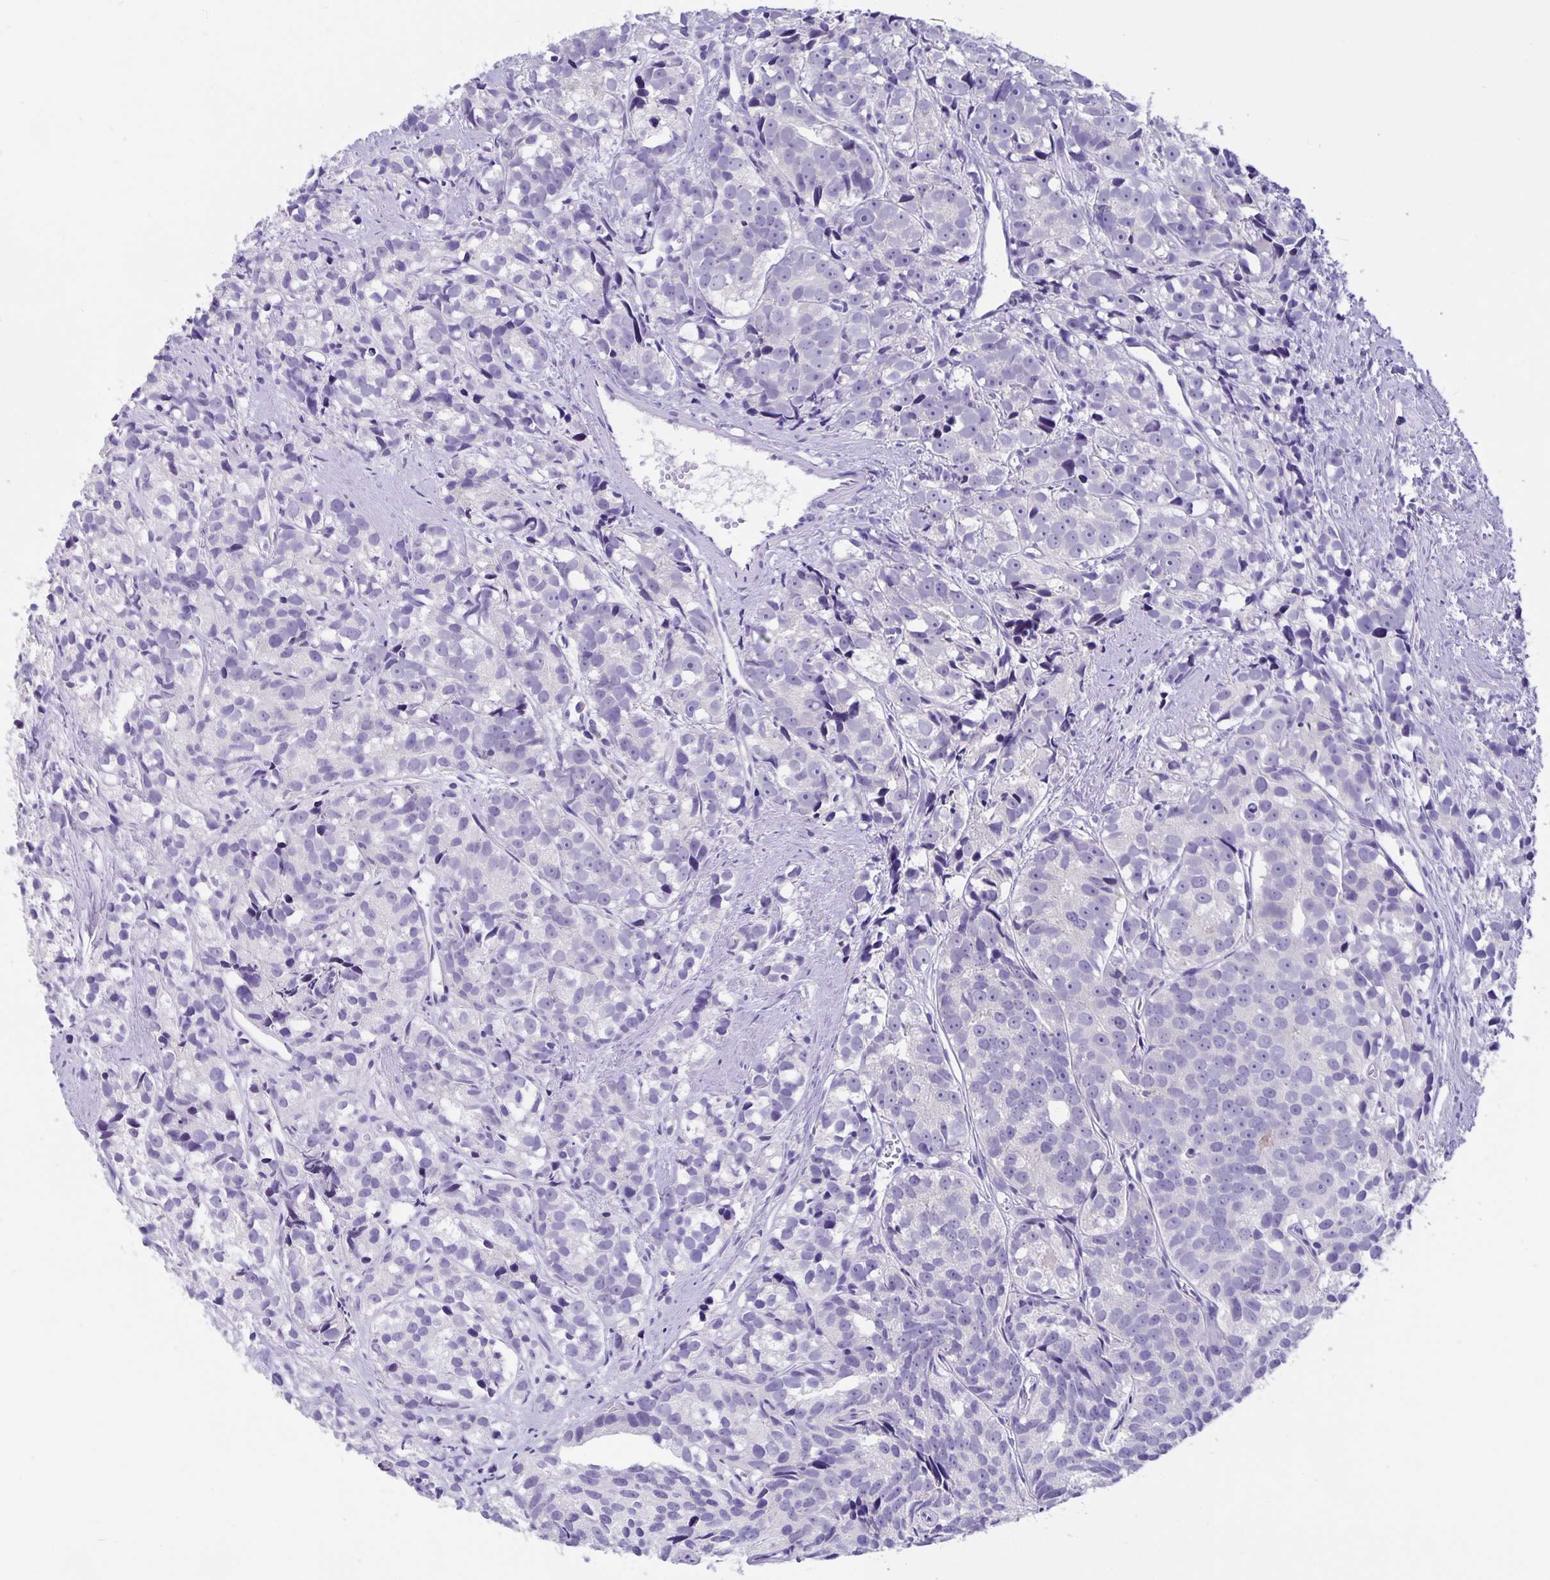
{"staining": {"intensity": "negative", "quantity": "none", "location": "none"}, "tissue": "prostate cancer", "cell_type": "Tumor cells", "image_type": "cancer", "snomed": [{"axis": "morphology", "description": "Adenocarcinoma, High grade"}, {"axis": "topography", "description": "Prostate"}], "caption": "An immunohistochemistry (IHC) micrograph of prostate cancer is shown. There is no staining in tumor cells of prostate cancer. The staining is performed using DAB brown chromogen with nuclei counter-stained in using hematoxylin.", "gene": "ERMN", "patient": {"sex": "male", "age": 77}}